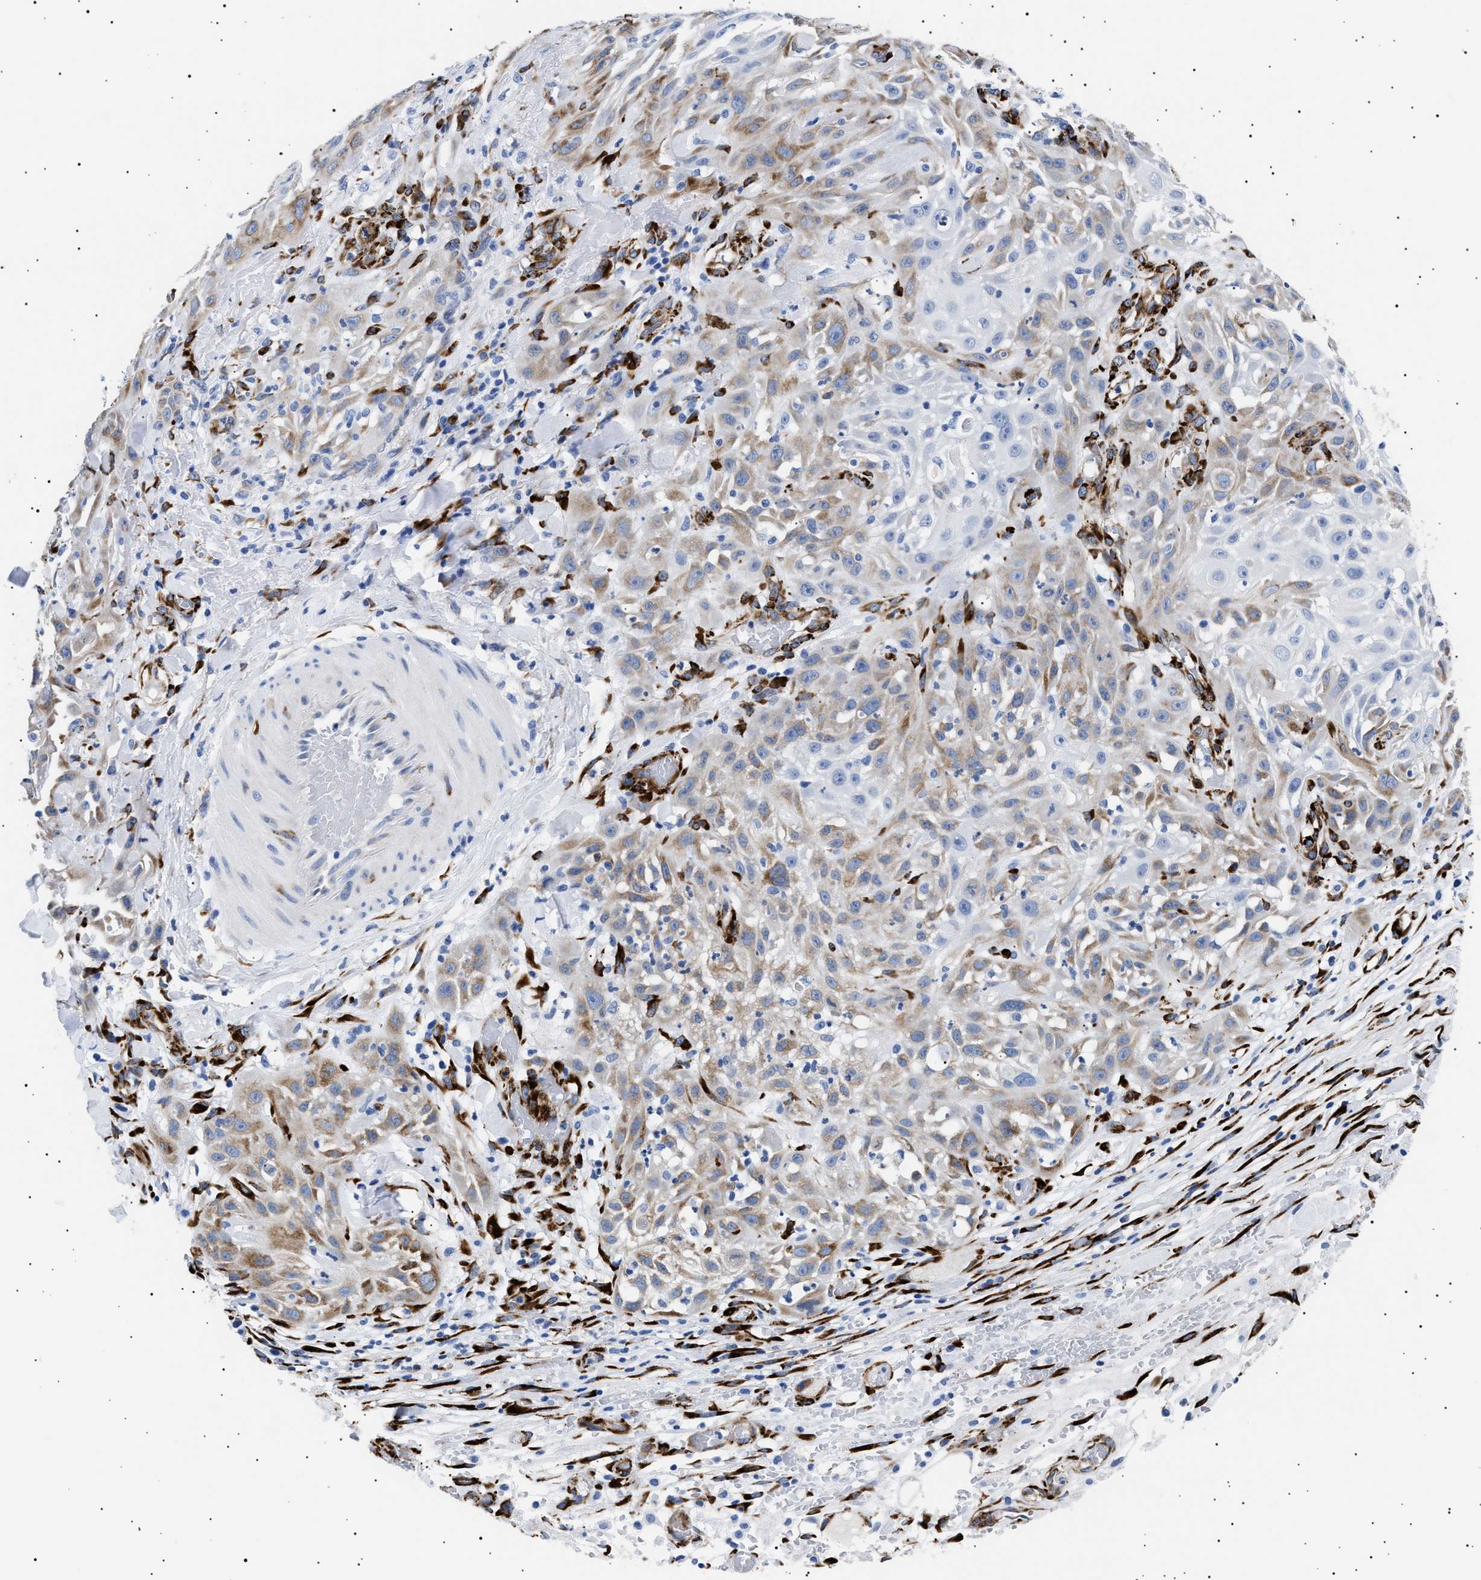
{"staining": {"intensity": "weak", "quantity": "25%-75%", "location": "cytoplasmic/membranous"}, "tissue": "skin cancer", "cell_type": "Tumor cells", "image_type": "cancer", "snomed": [{"axis": "morphology", "description": "Squamous cell carcinoma, NOS"}, {"axis": "topography", "description": "Skin"}], "caption": "Squamous cell carcinoma (skin) tissue reveals weak cytoplasmic/membranous expression in approximately 25%-75% of tumor cells", "gene": "HEMGN", "patient": {"sex": "male", "age": 75}}